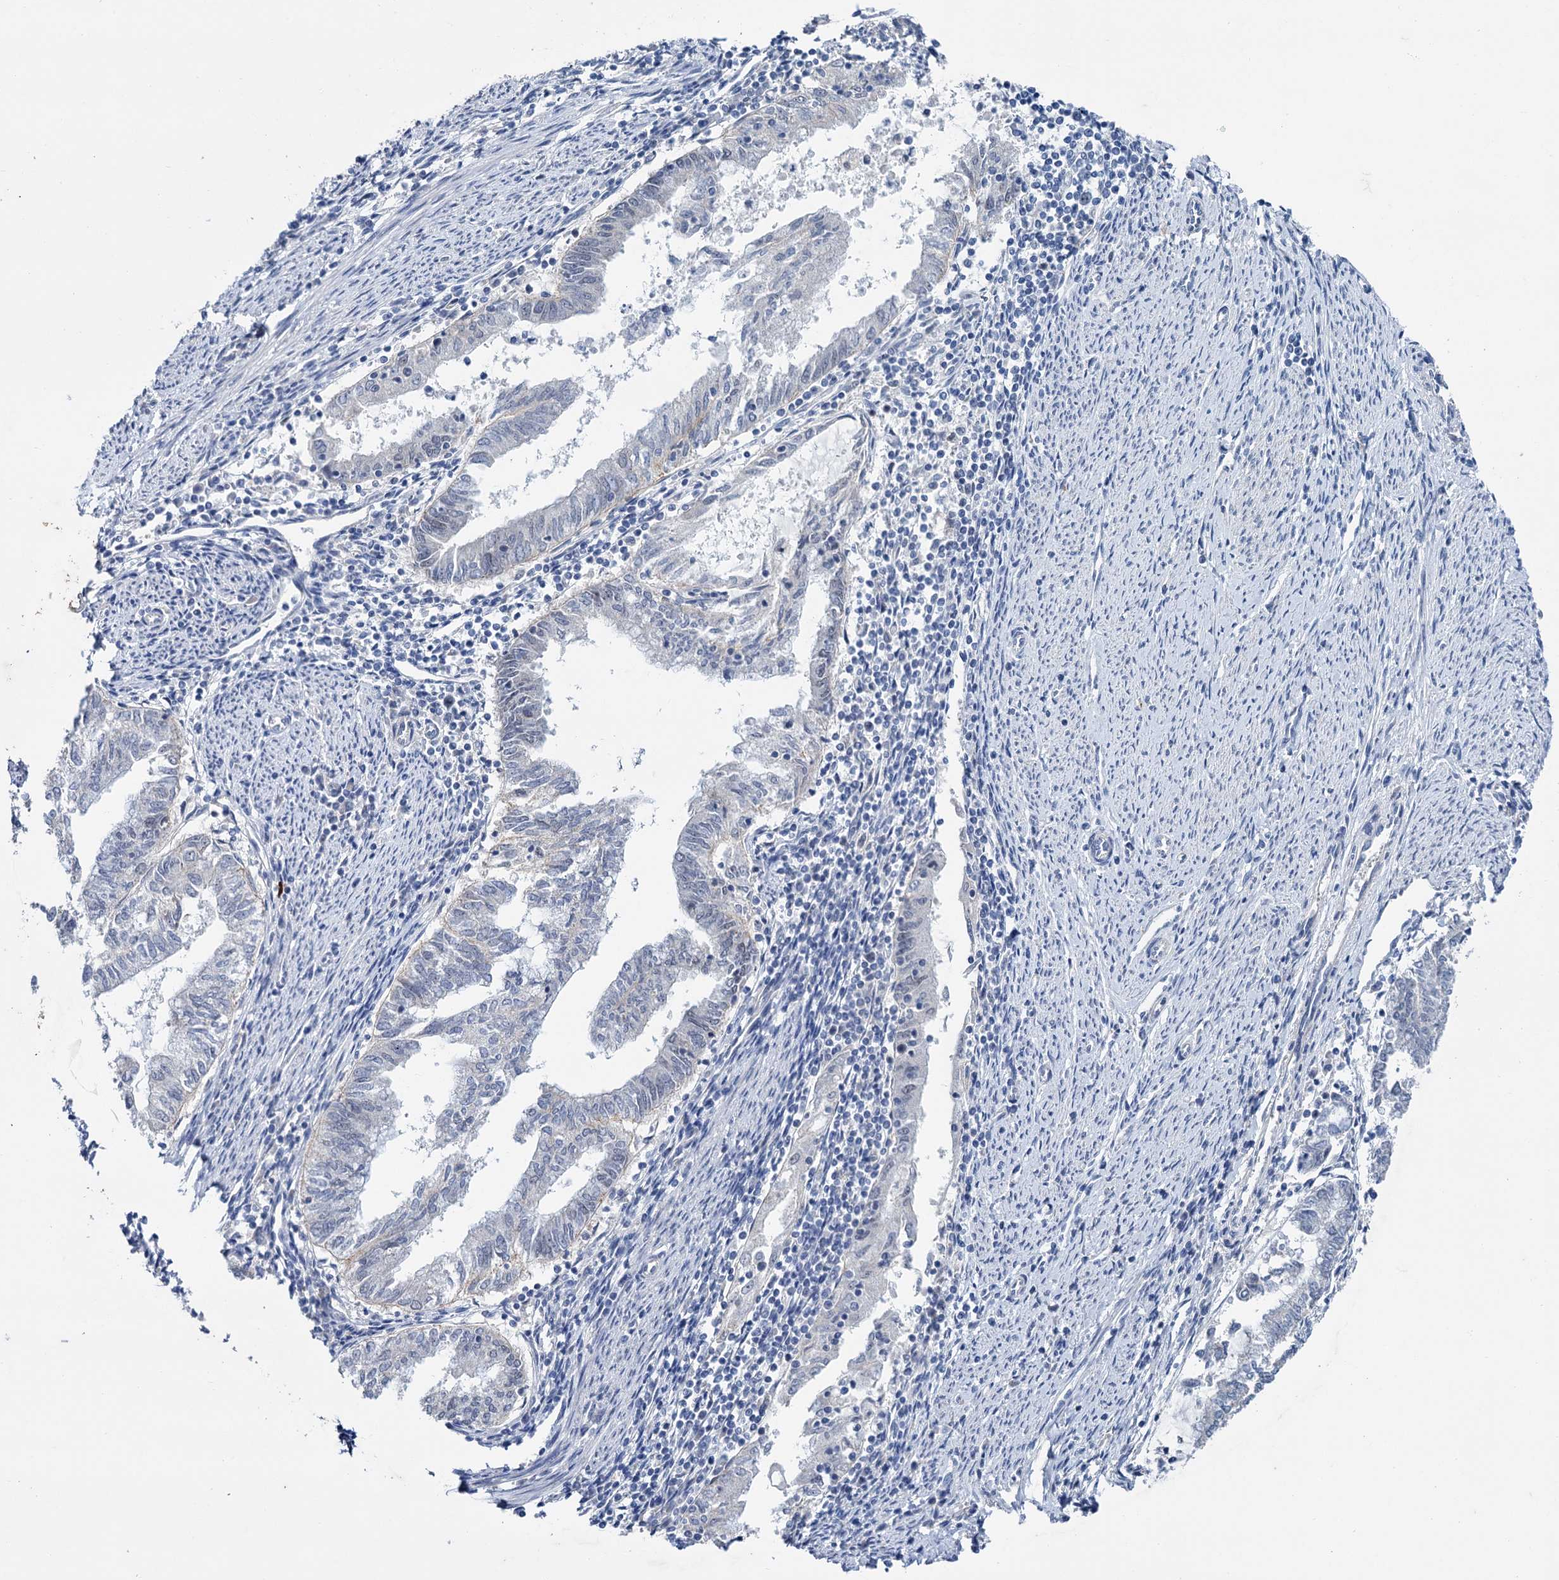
{"staining": {"intensity": "negative", "quantity": "none", "location": "none"}, "tissue": "endometrial cancer", "cell_type": "Tumor cells", "image_type": "cancer", "snomed": [{"axis": "morphology", "description": "Adenocarcinoma, NOS"}, {"axis": "topography", "description": "Endometrium"}], "caption": "Human endometrial cancer (adenocarcinoma) stained for a protein using immunohistochemistry reveals no expression in tumor cells.", "gene": "FAM111B", "patient": {"sex": "female", "age": 79}}